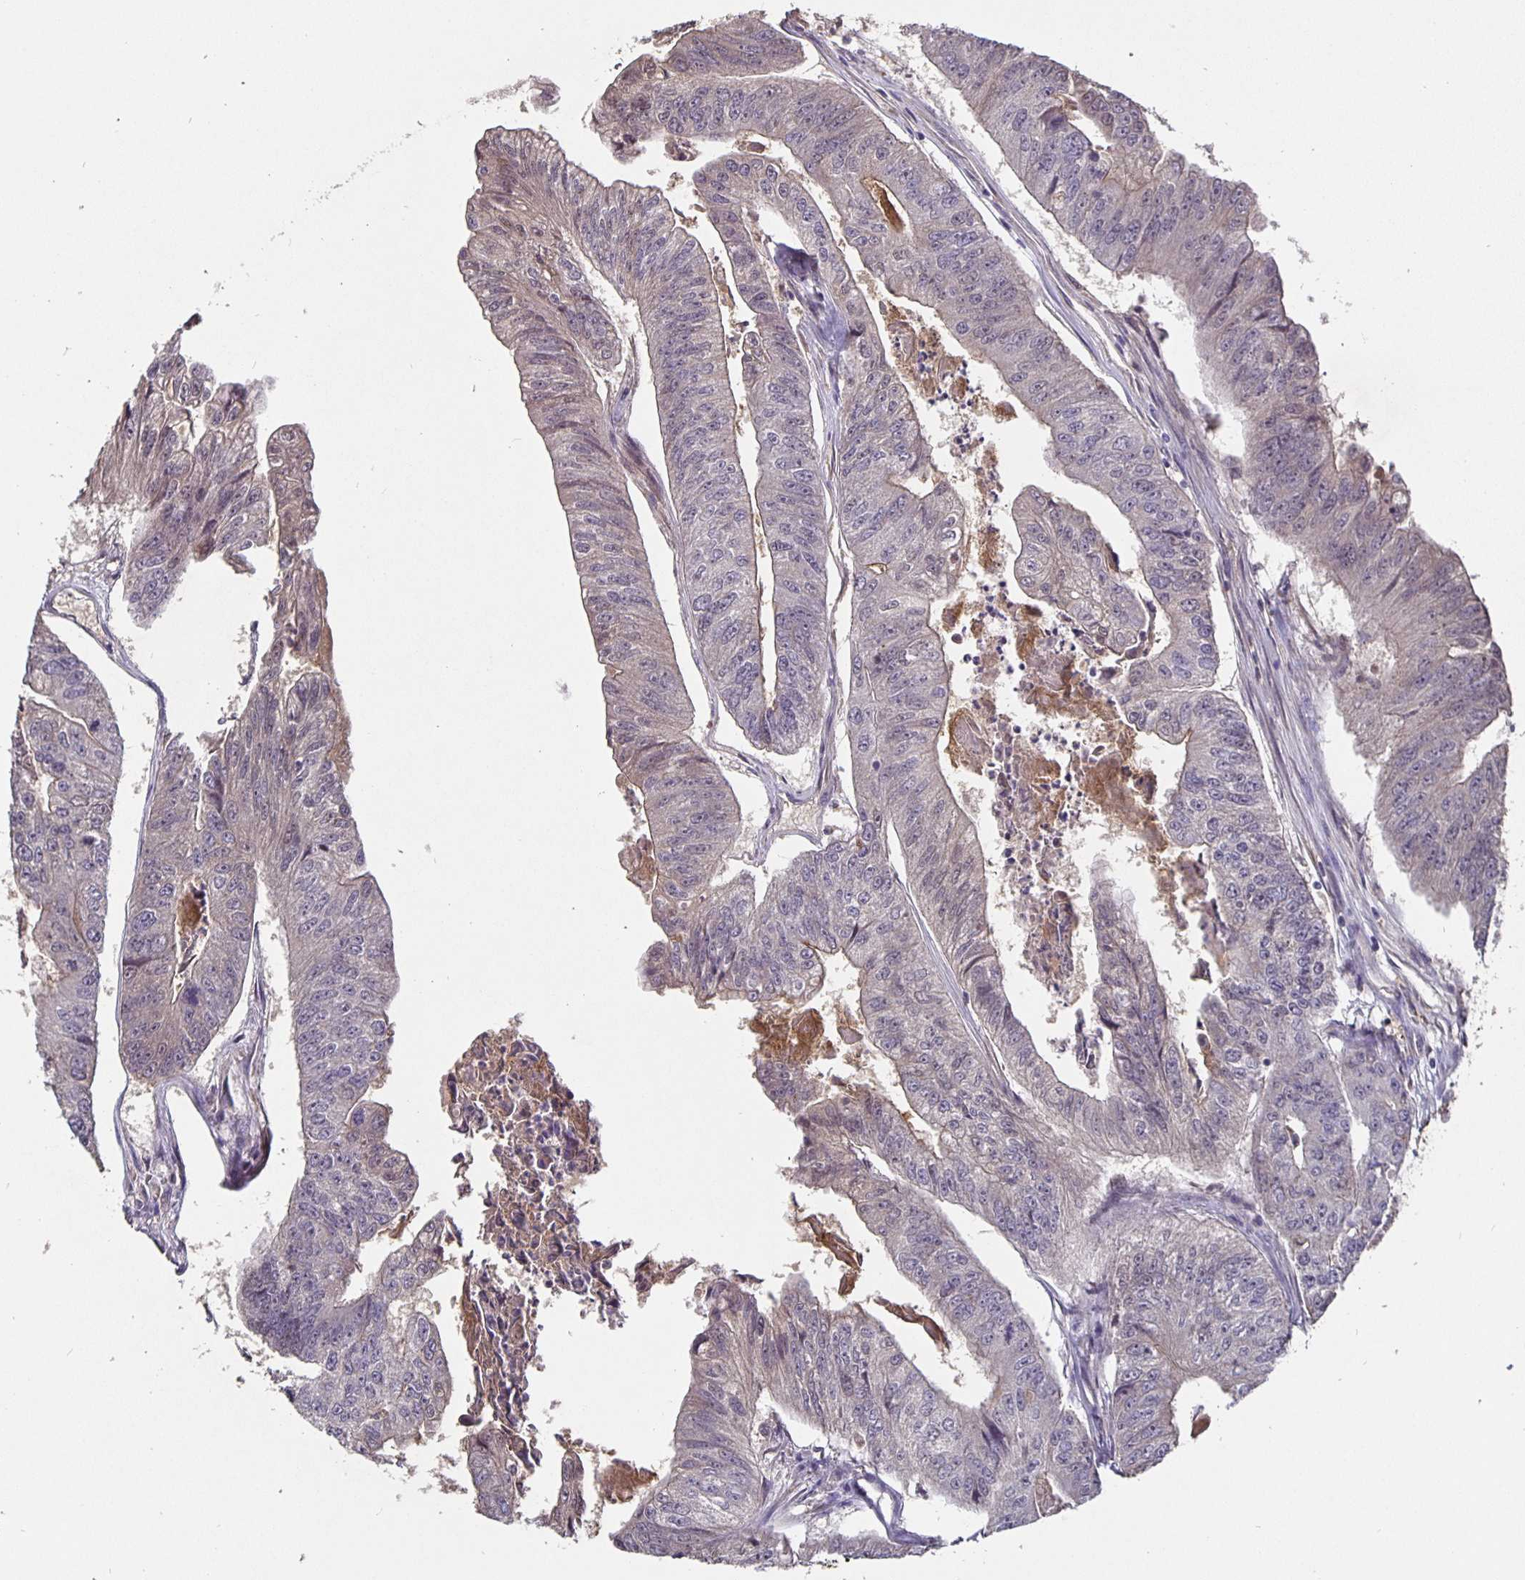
{"staining": {"intensity": "negative", "quantity": "none", "location": "none"}, "tissue": "colorectal cancer", "cell_type": "Tumor cells", "image_type": "cancer", "snomed": [{"axis": "morphology", "description": "Adenocarcinoma, NOS"}, {"axis": "topography", "description": "Colon"}], "caption": "Human adenocarcinoma (colorectal) stained for a protein using immunohistochemistry shows no positivity in tumor cells.", "gene": "NOG", "patient": {"sex": "female", "age": 67}}